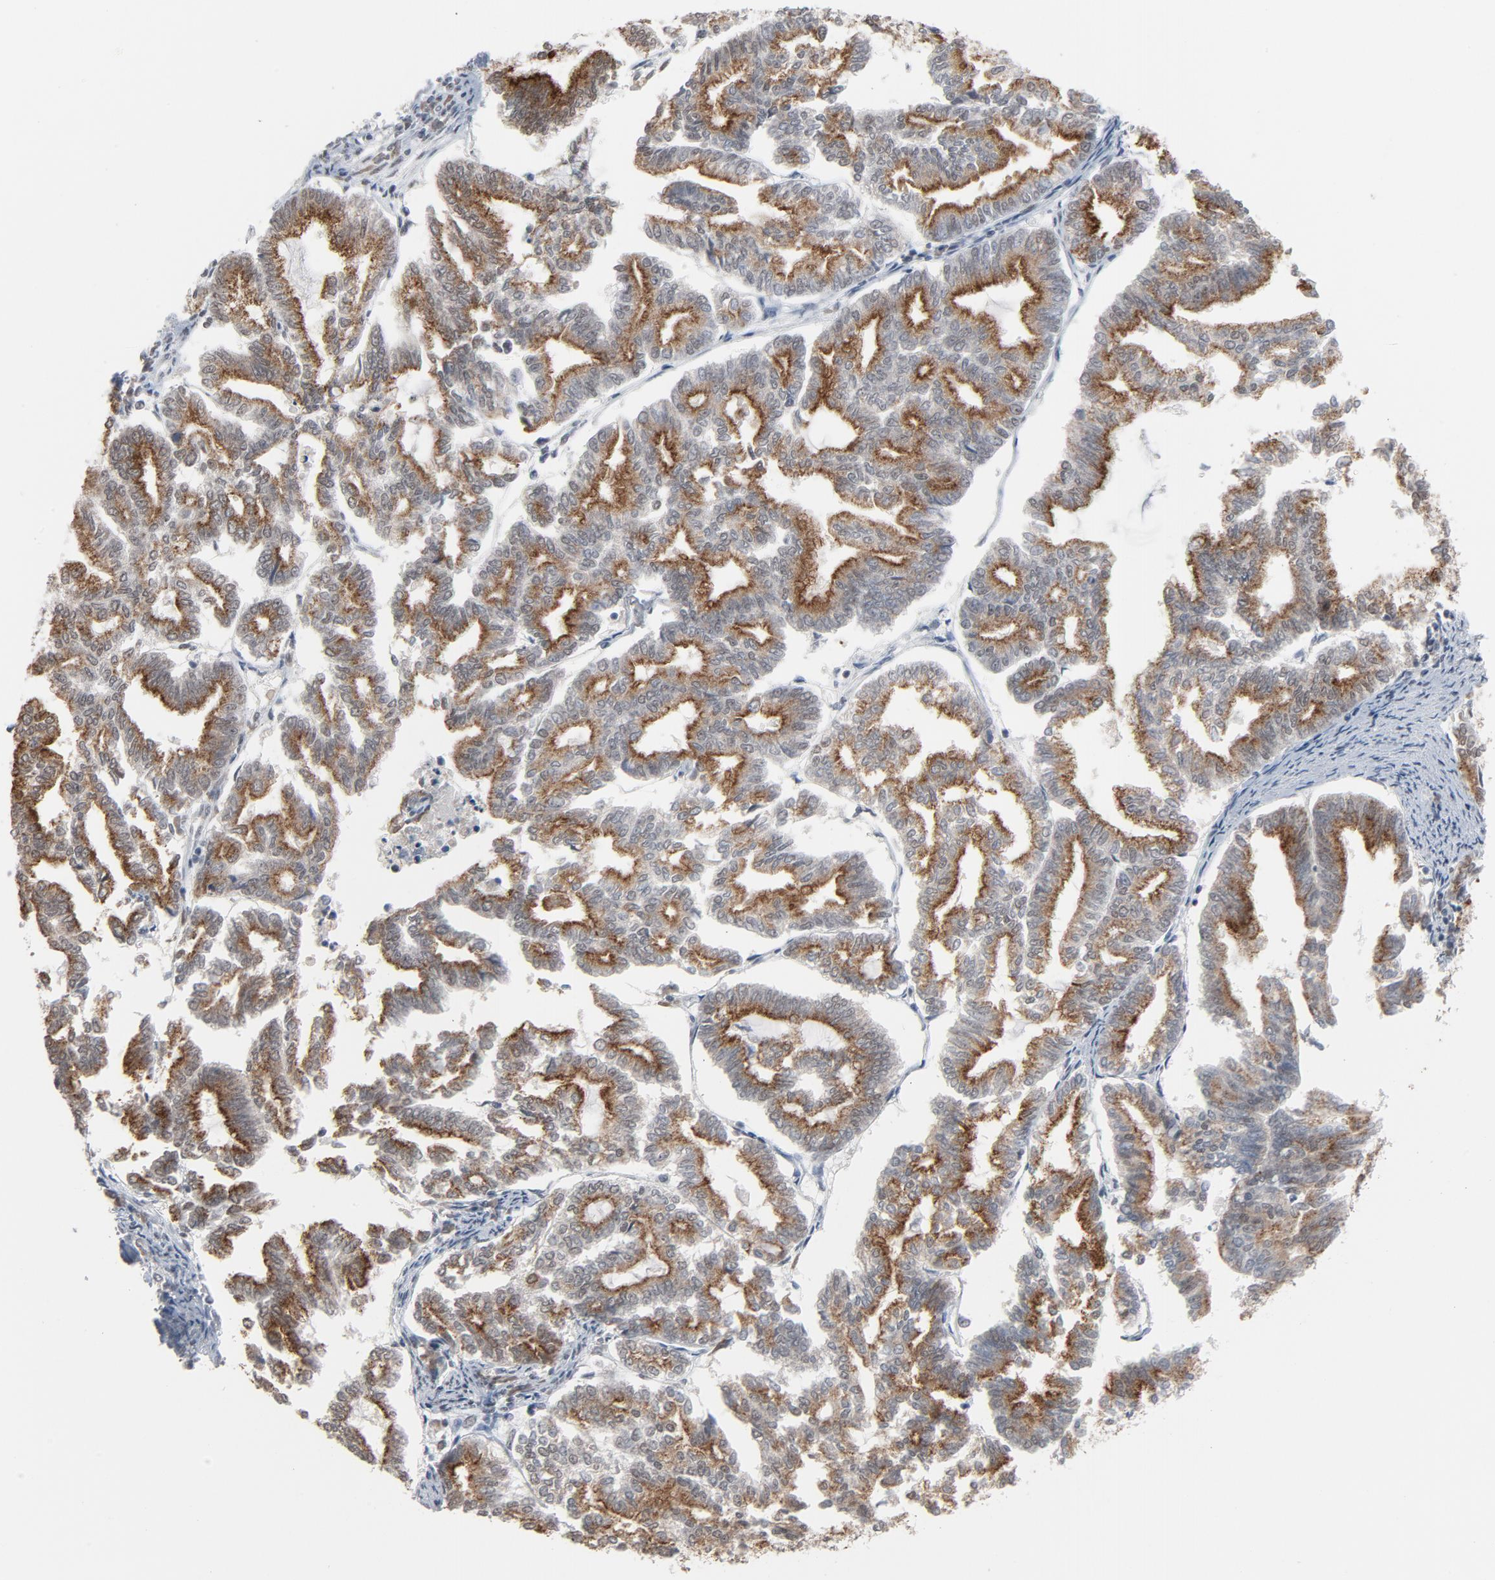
{"staining": {"intensity": "moderate", "quantity": ">75%", "location": "cytoplasmic/membranous"}, "tissue": "endometrial cancer", "cell_type": "Tumor cells", "image_type": "cancer", "snomed": [{"axis": "morphology", "description": "Adenocarcinoma, NOS"}, {"axis": "topography", "description": "Endometrium"}], "caption": "Endometrial adenocarcinoma tissue displays moderate cytoplasmic/membranous positivity in about >75% of tumor cells", "gene": "ITPR3", "patient": {"sex": "female", "age": 79}}